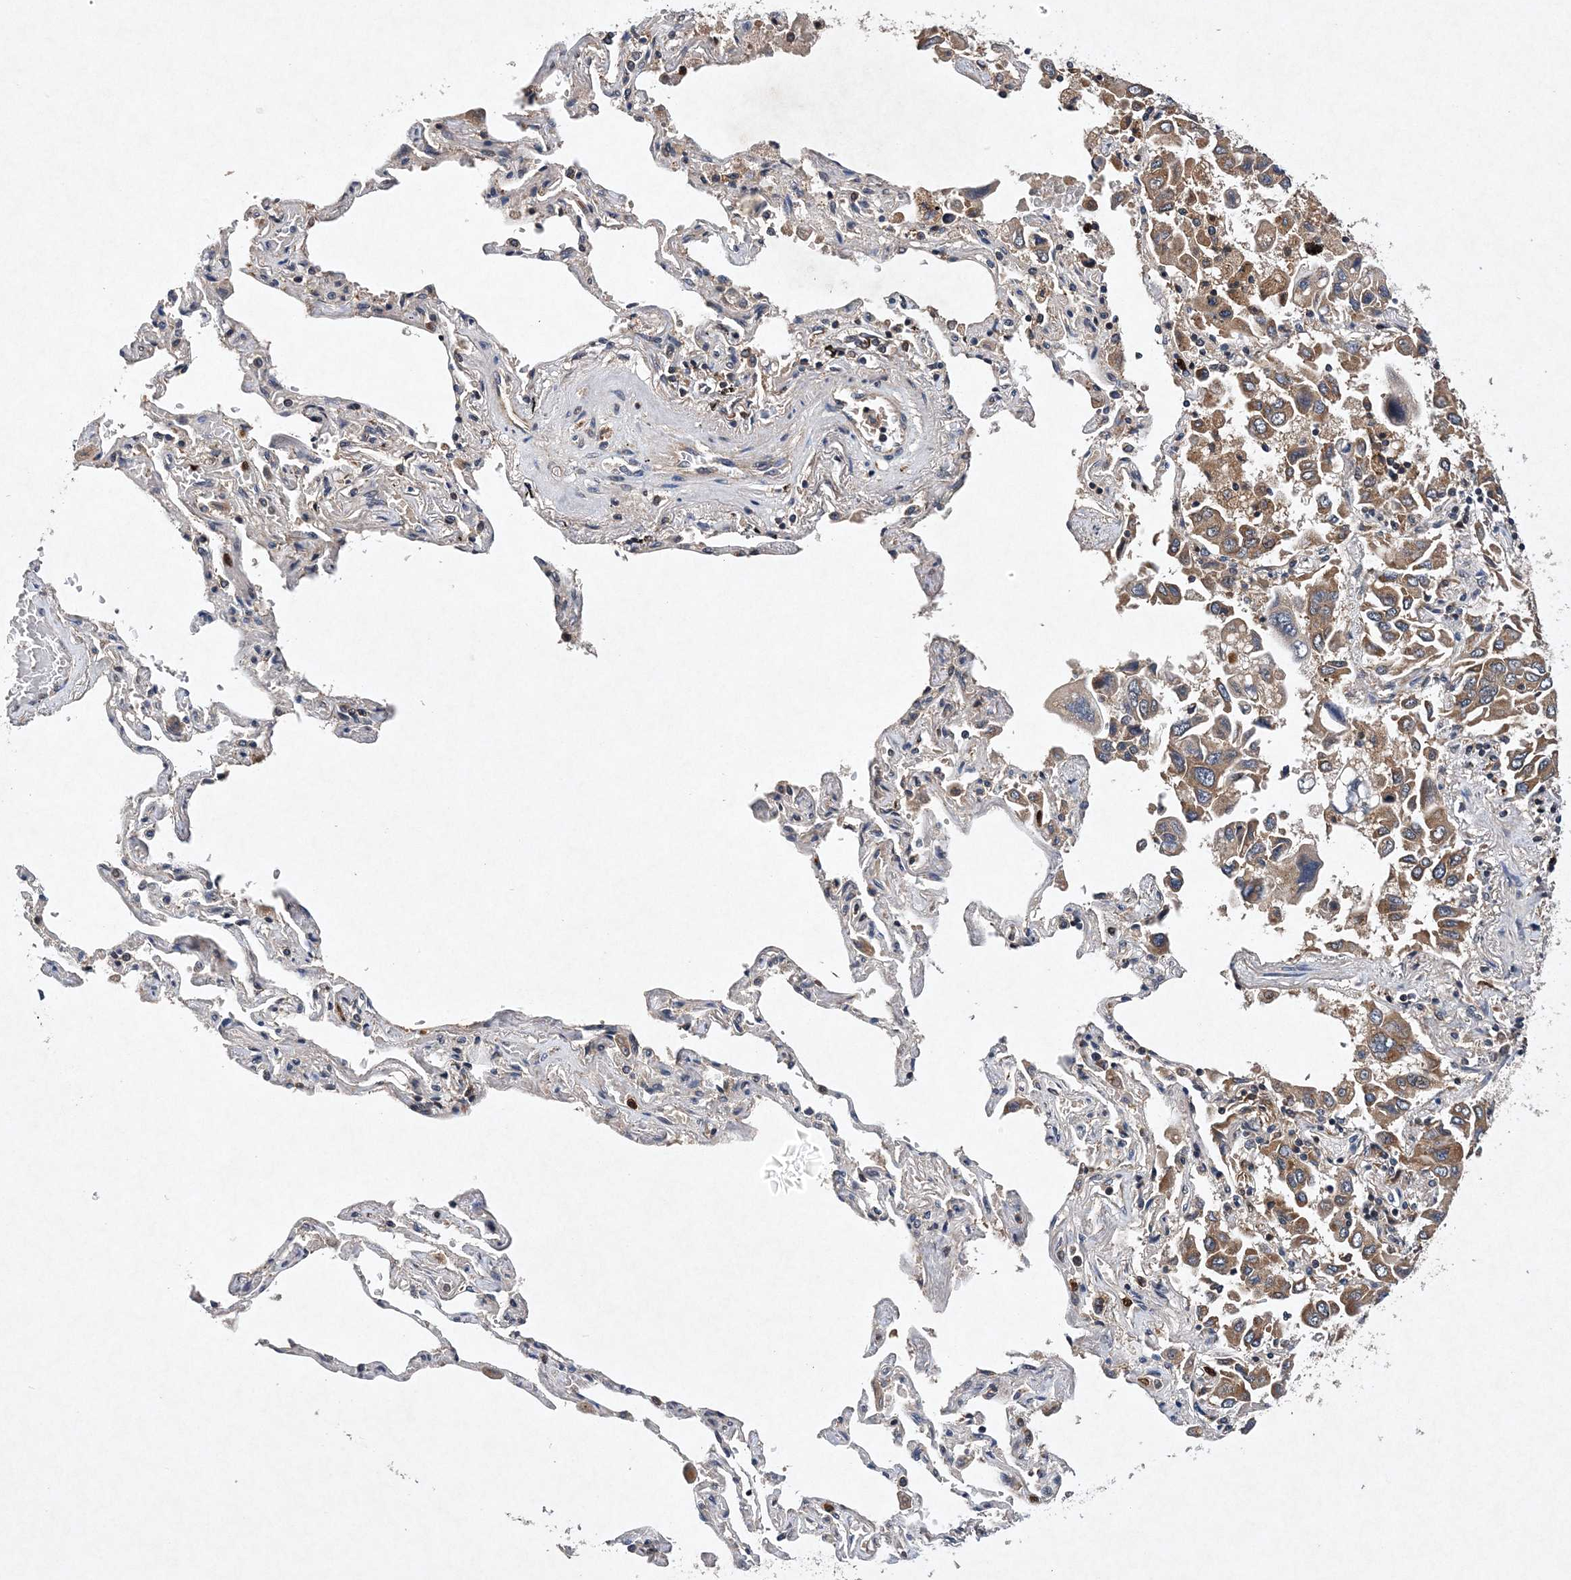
{"staining": {"intensity": "moderate", "quantity": ">75%", "location": "cytoplasmic/membranous"}, "tissue": "lung cancer", "cell_type": "Tumor cells", "image_type": "cancer", "snomed": [{"axis": "morphology", "description": "Adenocarcinoma, NOS"}, {"axis": "topography", "description": "Lung"}], "caption": "DAB immunohistochemical staining of lung adenocarcinoma demonstrates moderate cytoplasmic/membranous protein staining in approximately >75% of tumor cells.", "gene": "PROSER1", "patient": {"sex": "male", "age": 64}}